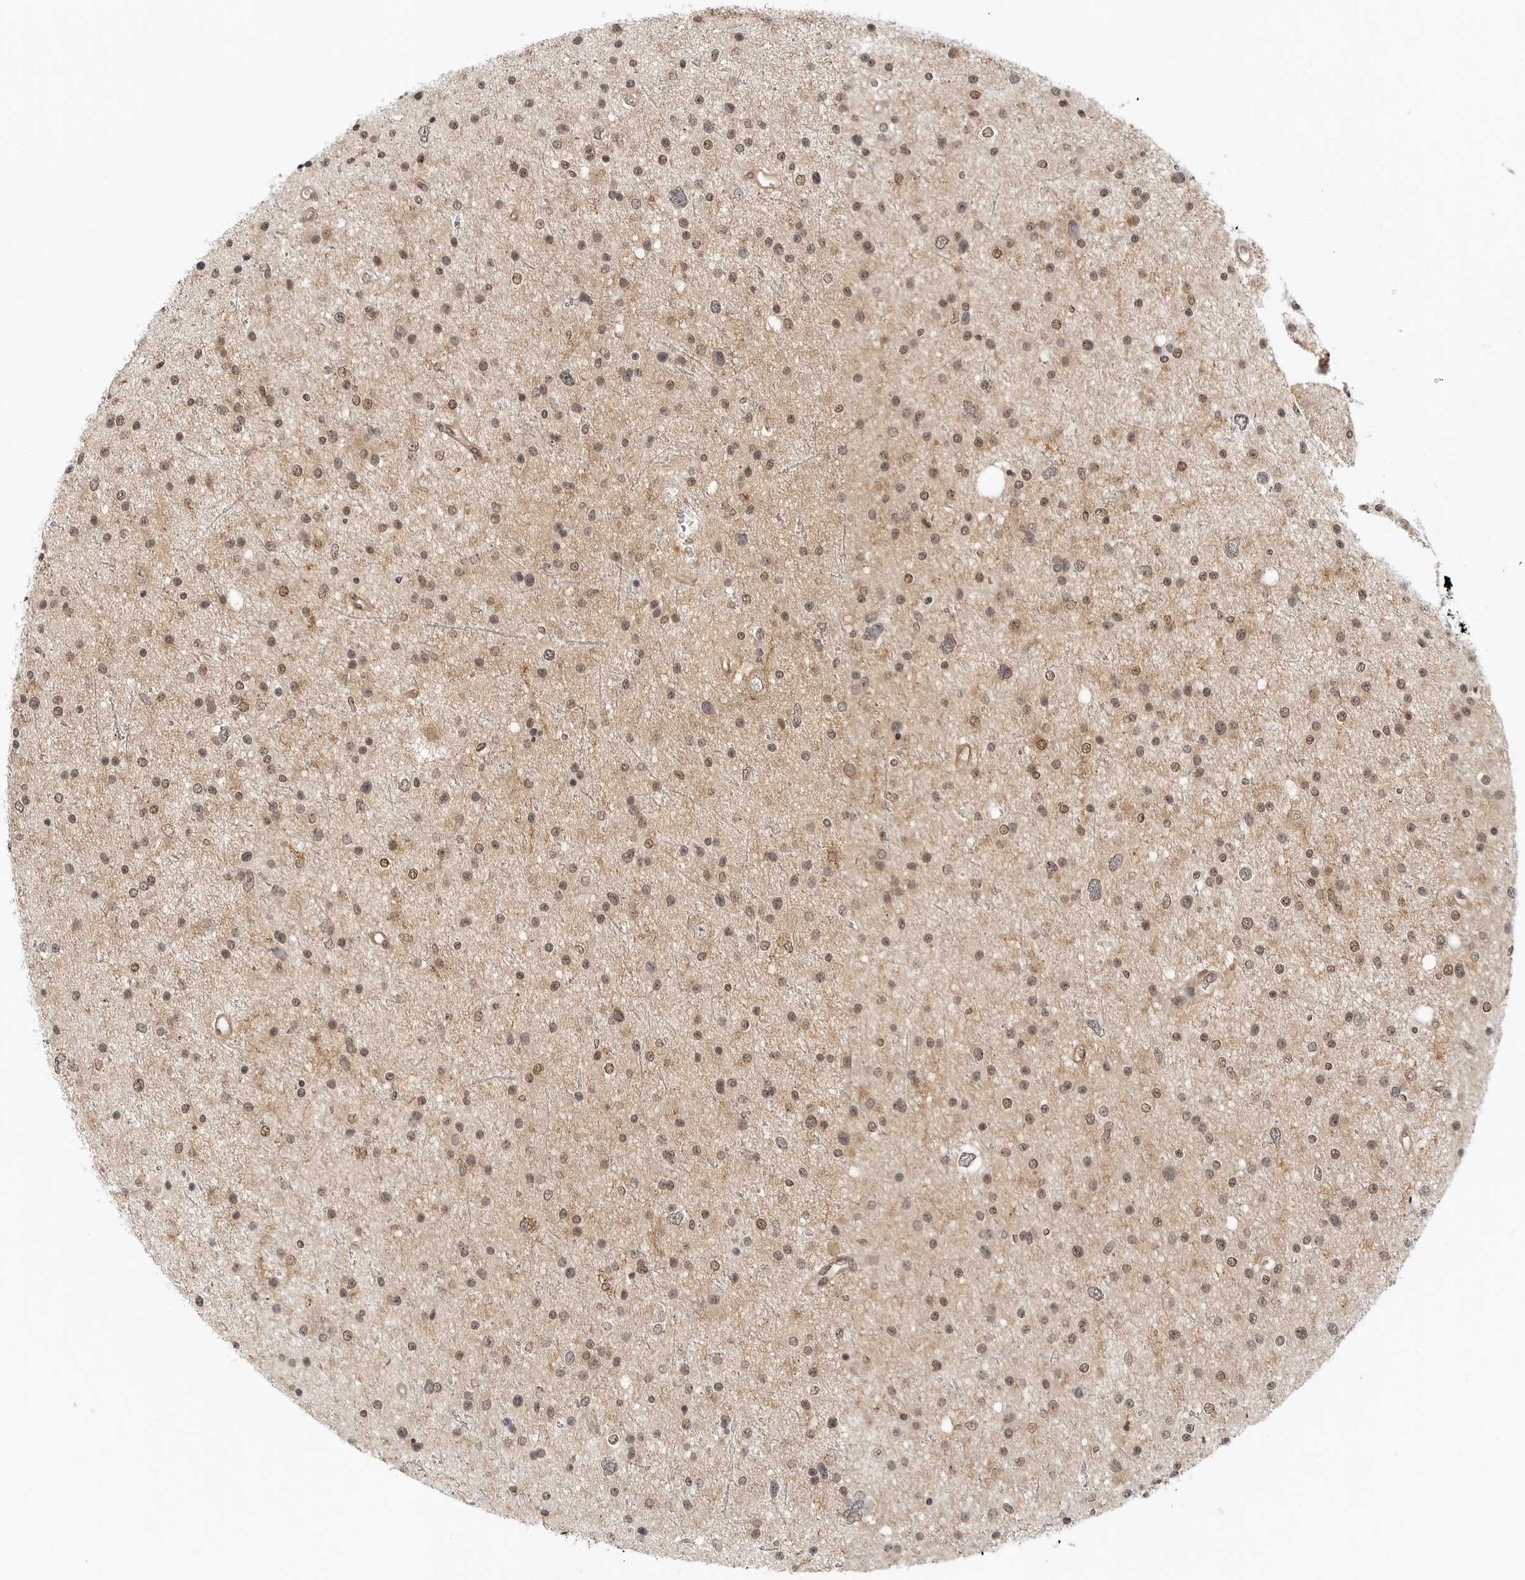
{"staining": {"intensity": "moderate", "quantity": ">75%", "location": "nuclear"}, "tissue": "glioma", "cell_type": "Tumor cells", "image_type": "cancer", "snomed": [{"axis": "morphology", "description": "Glioma, malignant, Low grade"}, {"axis": "topography", "description": "Brain"}], "caption": "The photomicrograph exhibits immunohistochemical staining of glioma. There is moderate nuclear expression is present in about >75% of tumor cells. The protein is shown in brown color, while the nuclei are stained blue.", "gene": "MAP2K5", "patient": {"sex": "female", "age": 37}}